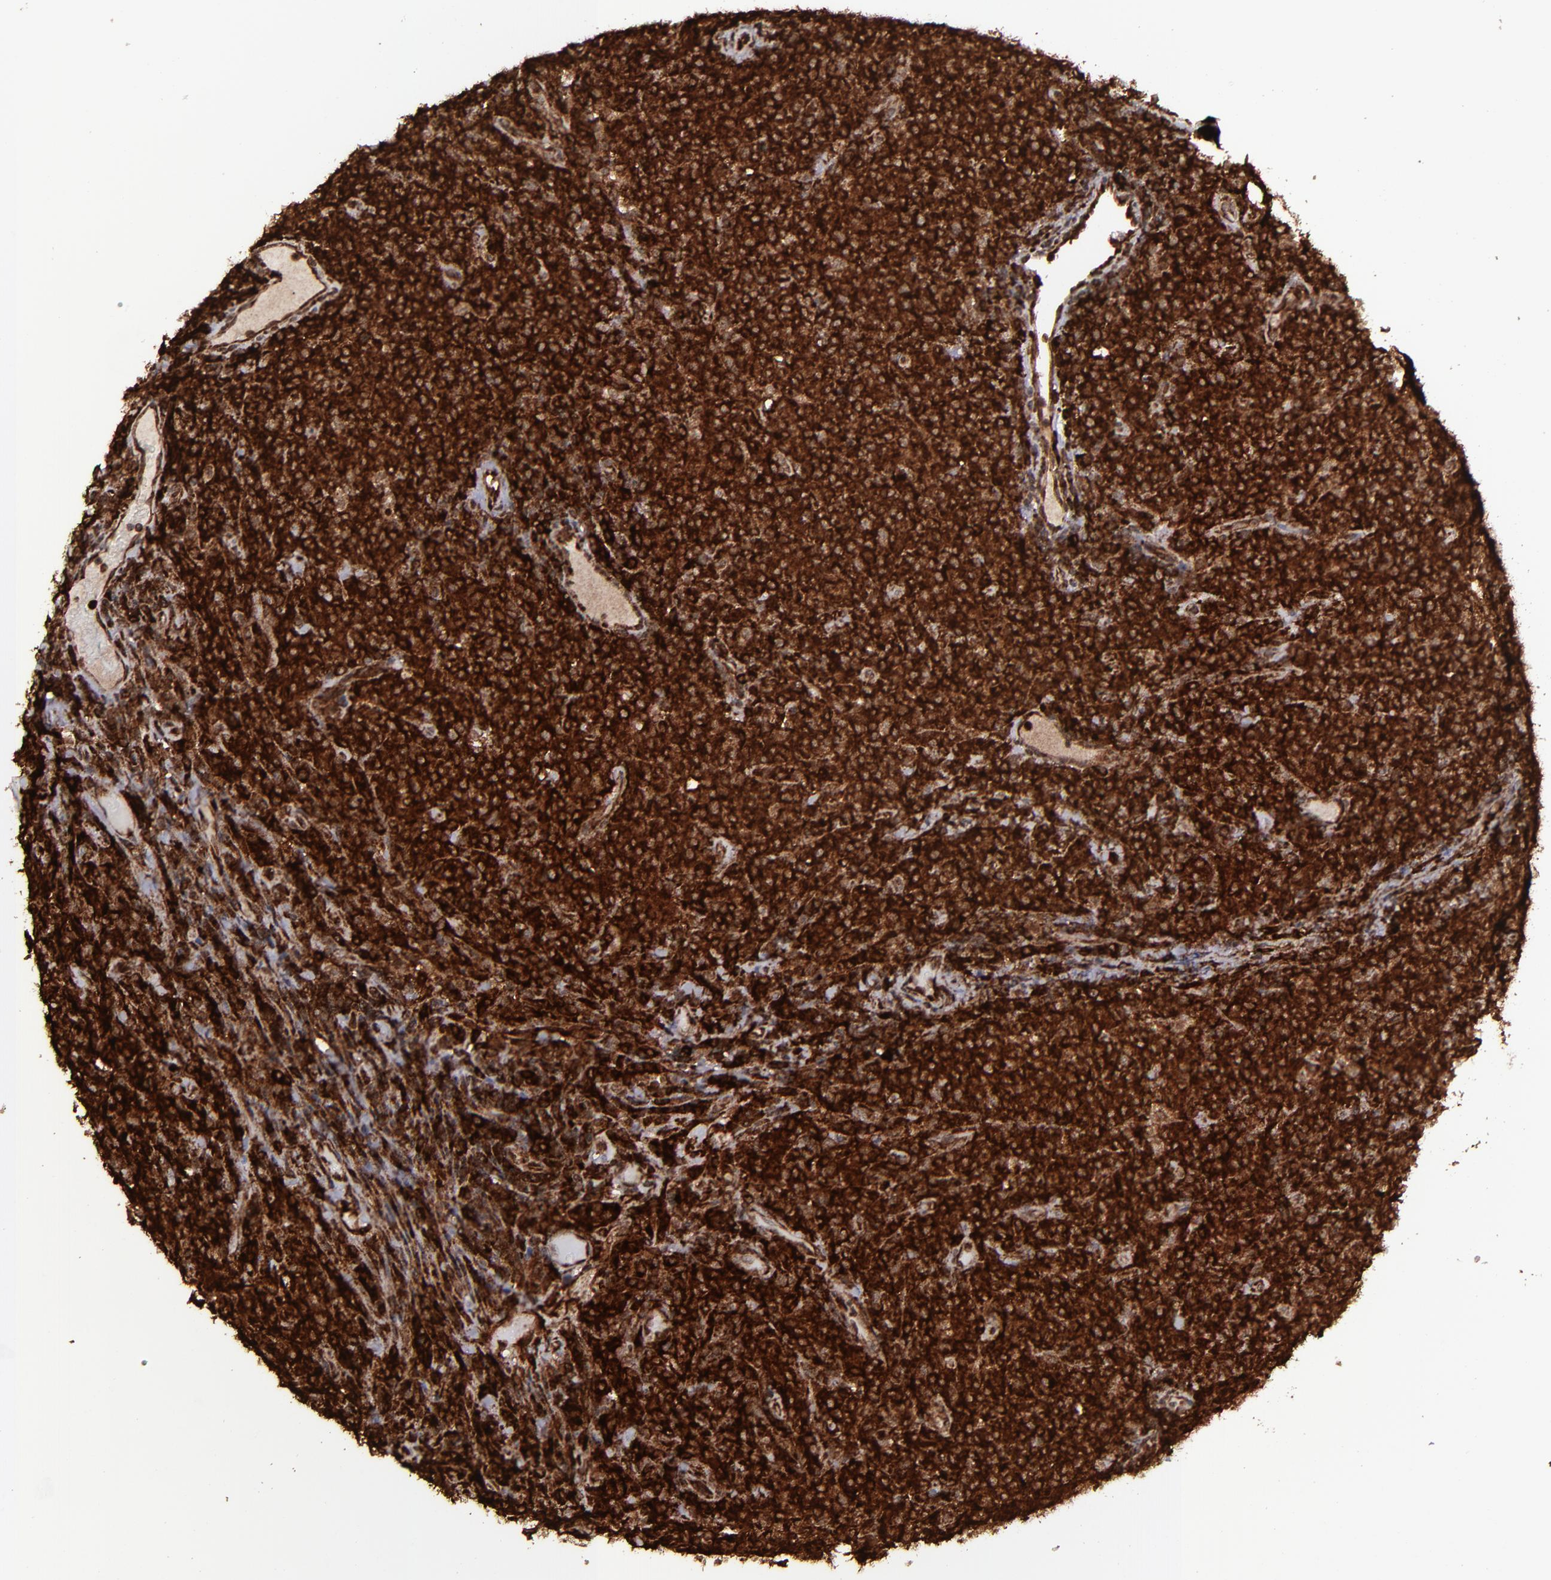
{"staining": {"intensity": "strong", "quantity": ">75%", "location": "cytoplasmic/membranous,nuclear"}, "tissue": "lymphoma", "cell_type": "Tumor cells", "image_type": "cancer", "snomed": [{"axis": "morphology", "description": "Malignant lymphoma, non-Hodgkin's type, High grade"}, {"axis": "topography", "description": "Tonsil"}], "caption": "Protein staining of lymphoma tissue shows strong cytoplasmic/membranous and nuclear positivity in approximately >75% of tumor cells. (DAB IHC with brightfield microscopy, high magnification).", "gene": "EIF4ENIF1", "patient": {"sex": "female", "age": 36}}